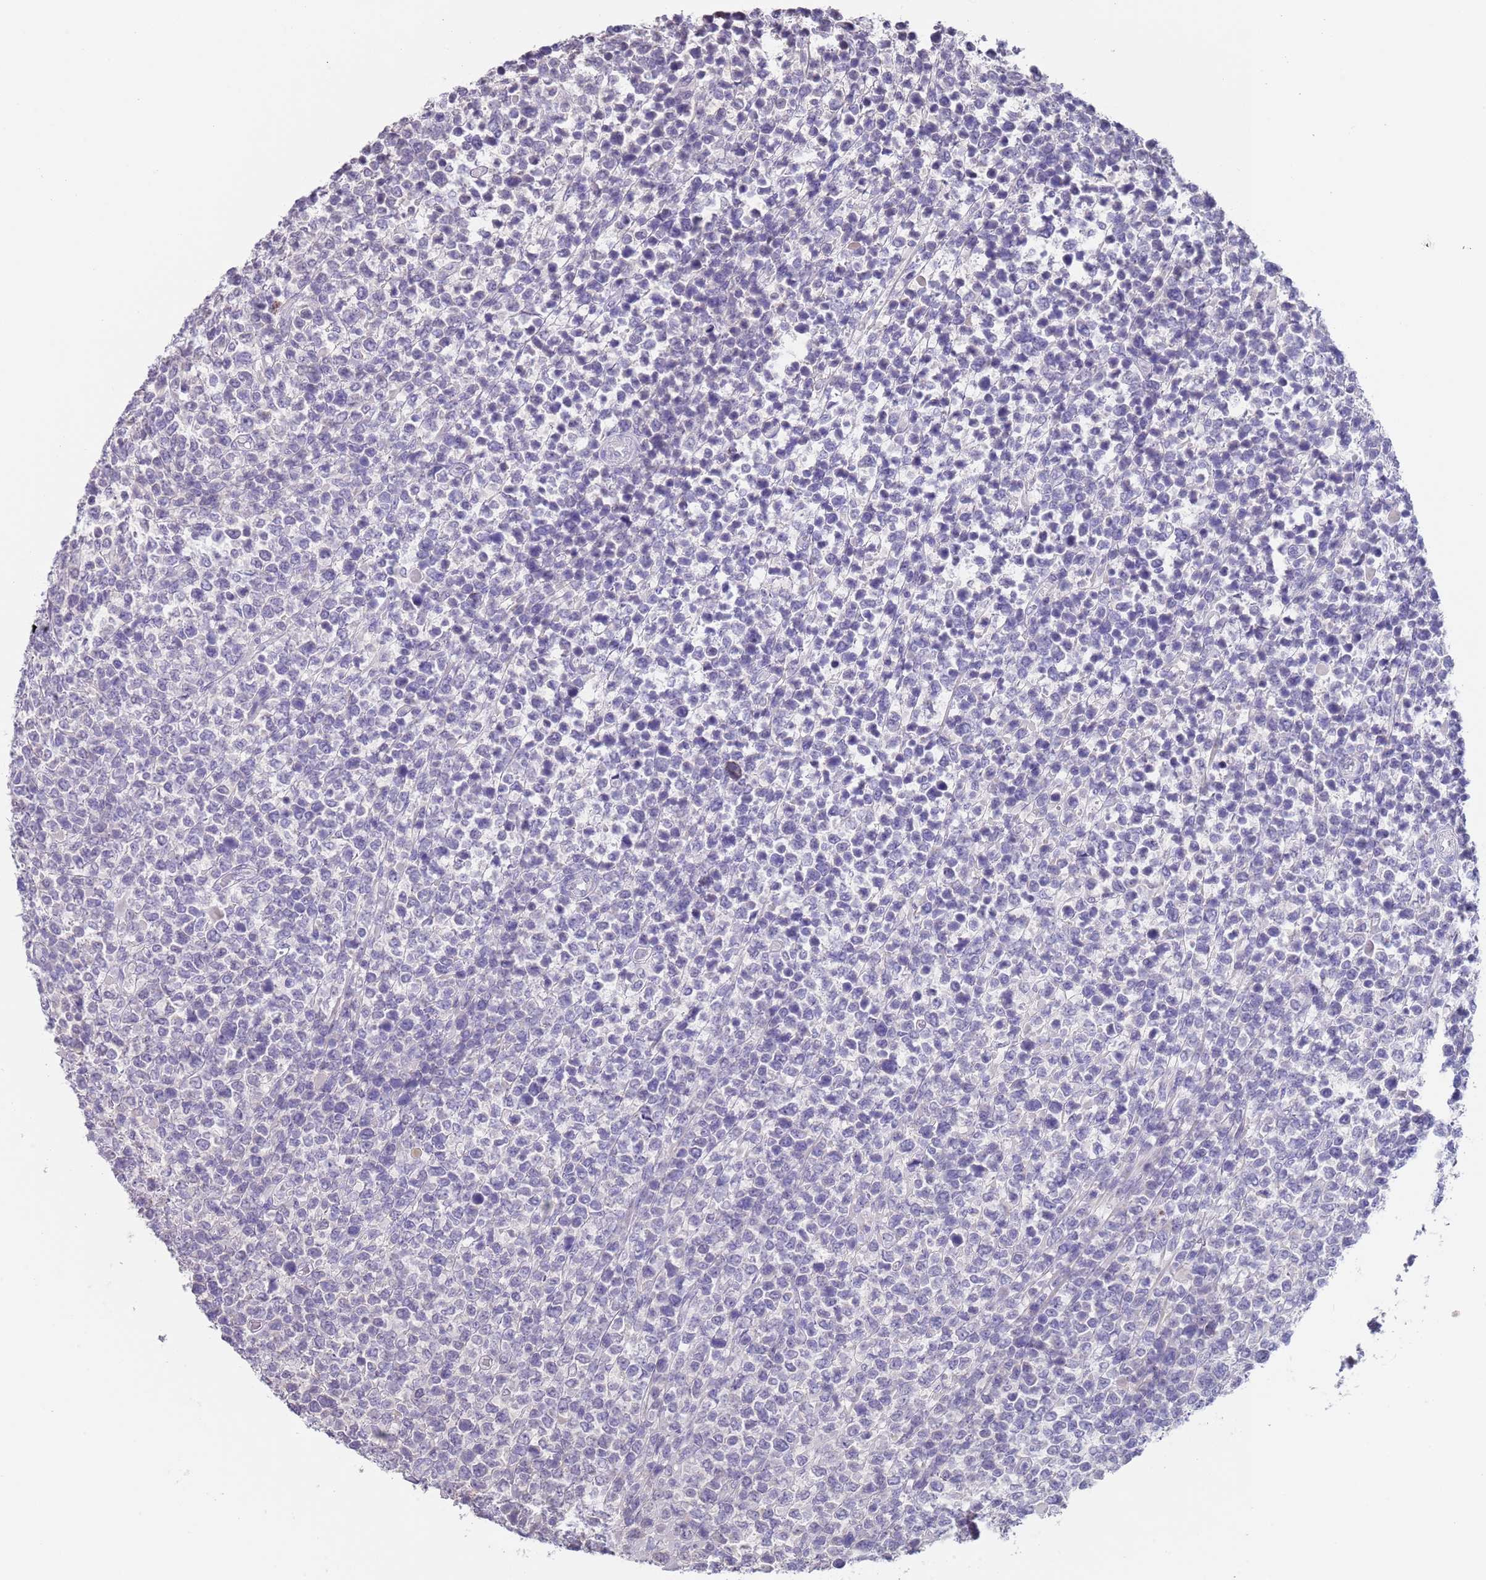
{"staining": {"intensity": "negative", "quantity": "none", "location": "none"}, "tissue": "lymphoma", "cell_type": "Tumor cells", "image_type": "cancer", "snomed": [{"axis": "morphology", "description": "Malignant lymphoma, non-Hodgkin's type, High grade"}, {"axis": "topography", "description": "Soft tissue"}], "caption": "Tumor cells show no significant staining in lymphoma.", "gene": "SPIRE2", "patient": {"sex": "female", "age": 56}}